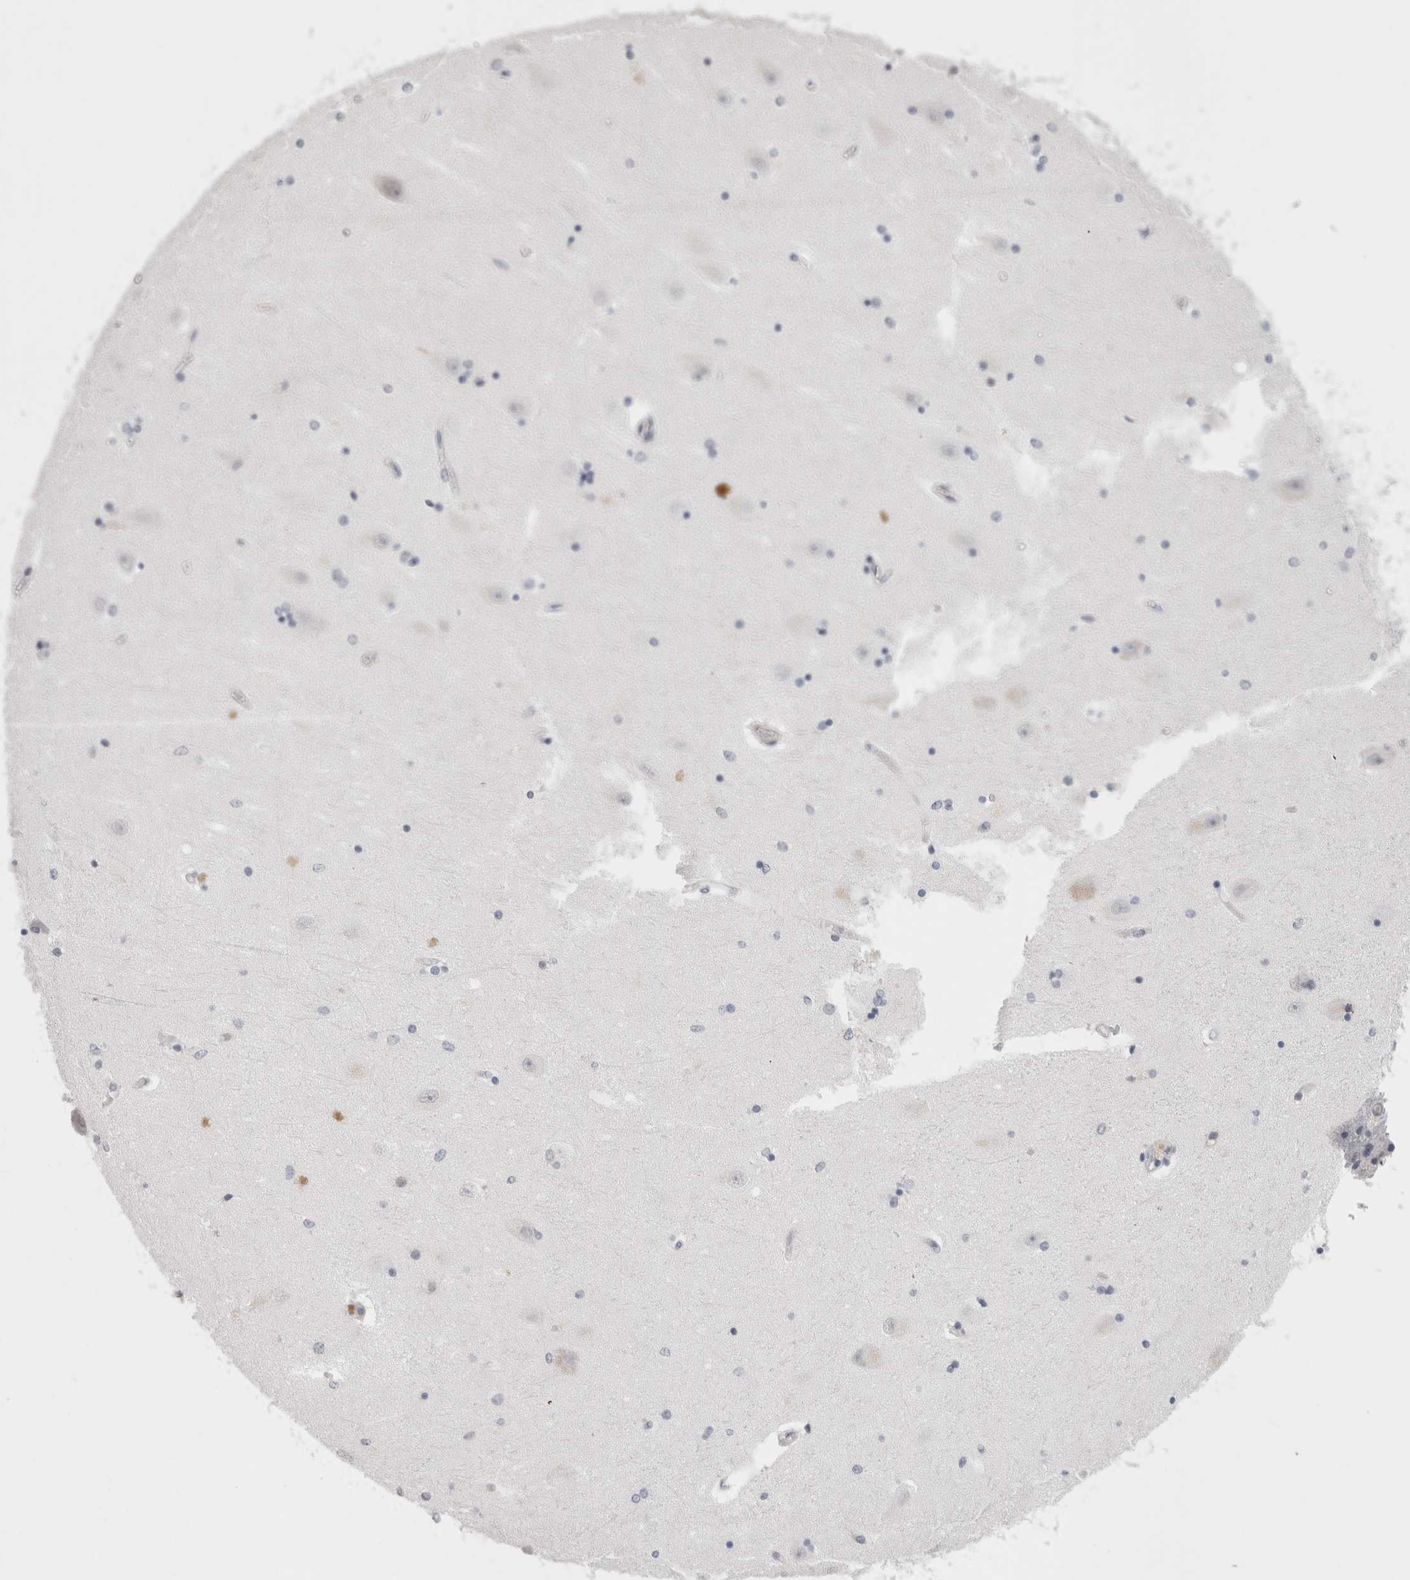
{"staining": {"intensity": "moderate", "quantity": "<25%", "location": "cytoplasmic/membranous"}, "tissue": "hippocampus", "cell_type": "Glial cells", "image_type": "normal", "snomed": [{"axis": "morphology", "description": "Normal tissue, NOS"}, {"axis": "topography", "description": "Hippocampus"}], "caption": "Moderate cytoplasmic/membranous positivity for a protein is present in approximately <25% of glial cells of unremarkable hippocampus using immunohistochemistry (IHC).", "gene": "FBLIM1", "patient": {"sex": "female", "age": 54}}